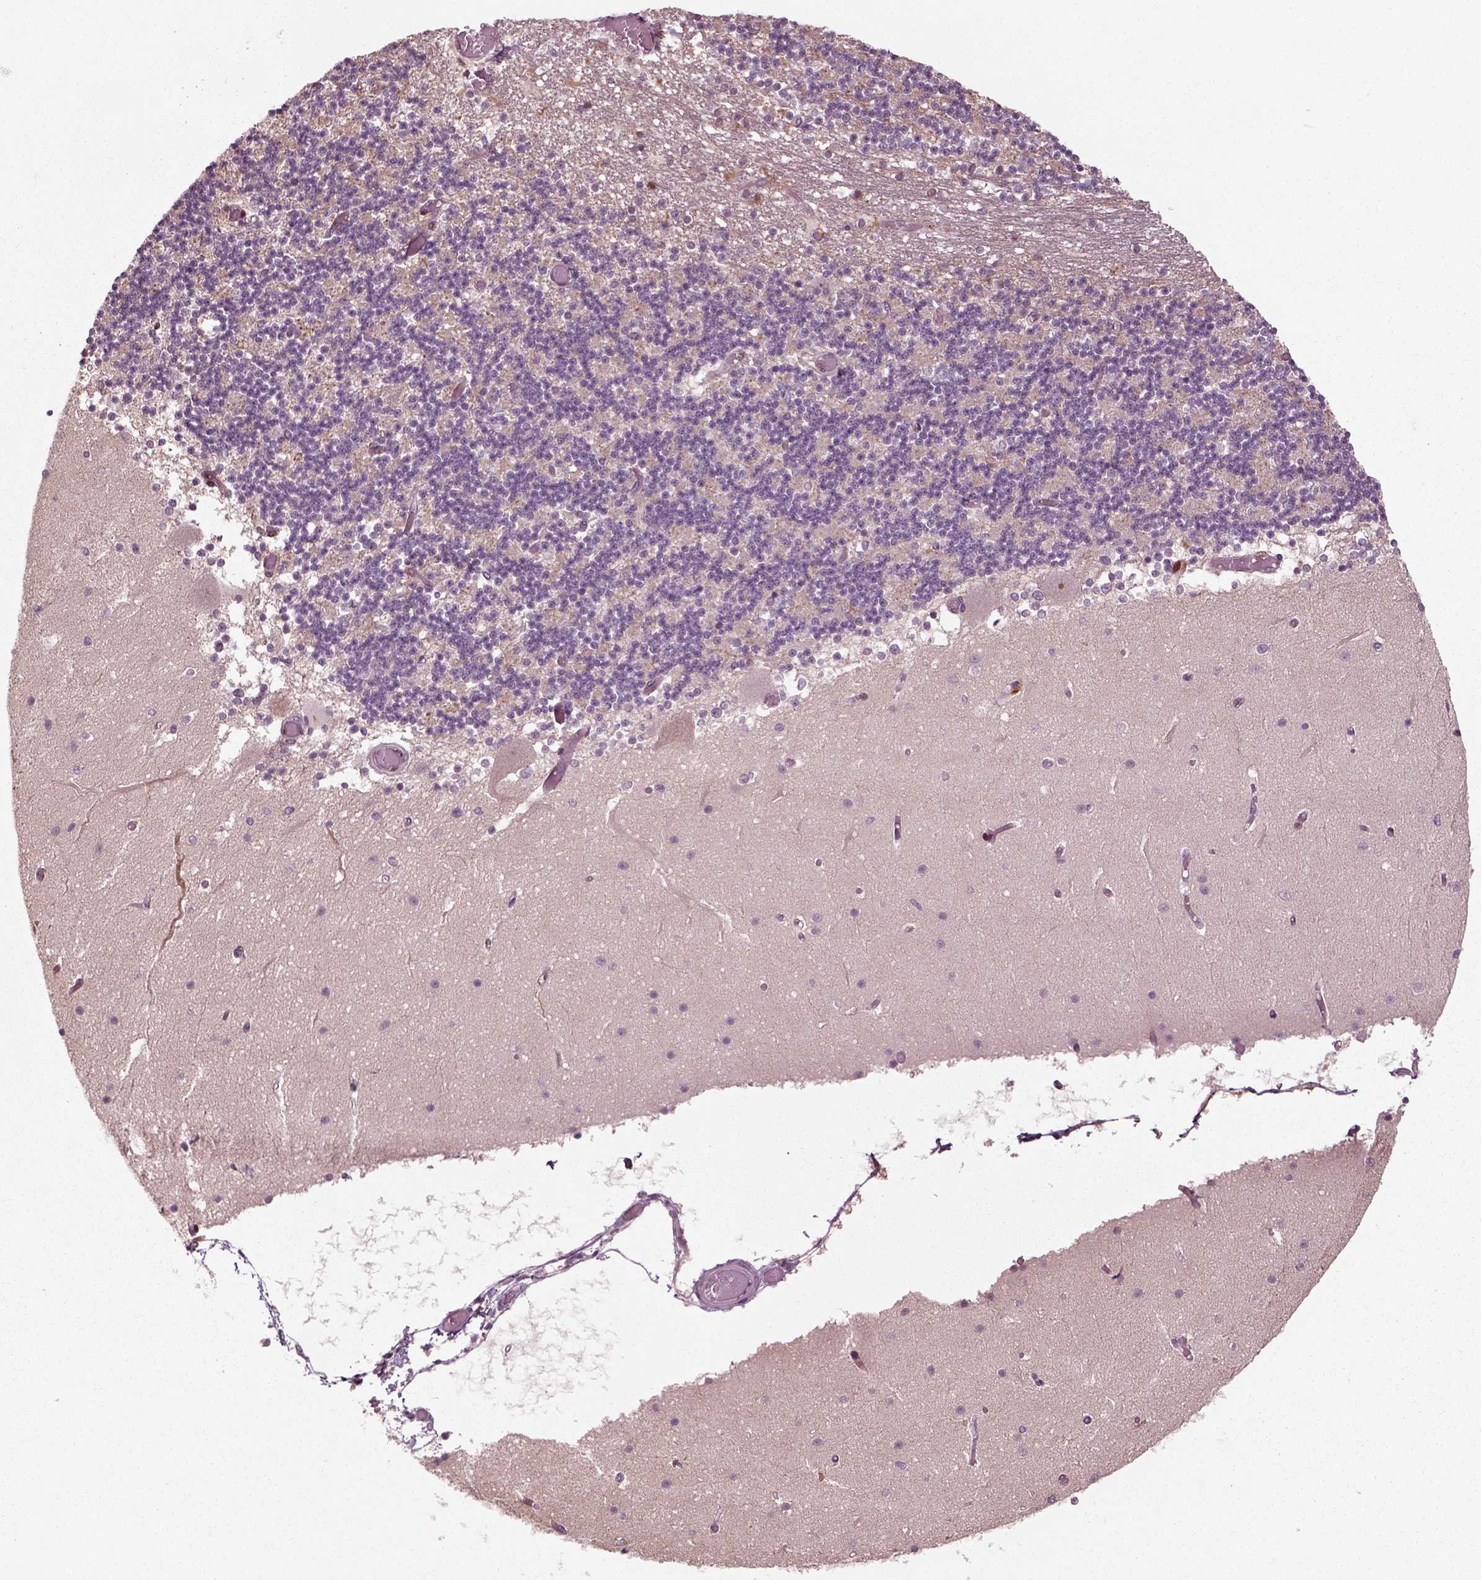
{"staining": {"intensity": "negative", "quantity": "none", "location": "none"}, "tissue": "cerebellum", "cell_type": "Cells in granular layer", "image_type": "normal", "snomed": [{"axis": "morphology", "description": "Normal tissue, NOS"}, {"axis": "topography", "description": "Cerebellum"}], "caption": "An immunohistochemistry image of normal cerebellum is shown. There is no staining in cells in granular layer of cerebellum.", "gene": "CDC14A", "patient": {"sex": "female", "age": 28}}